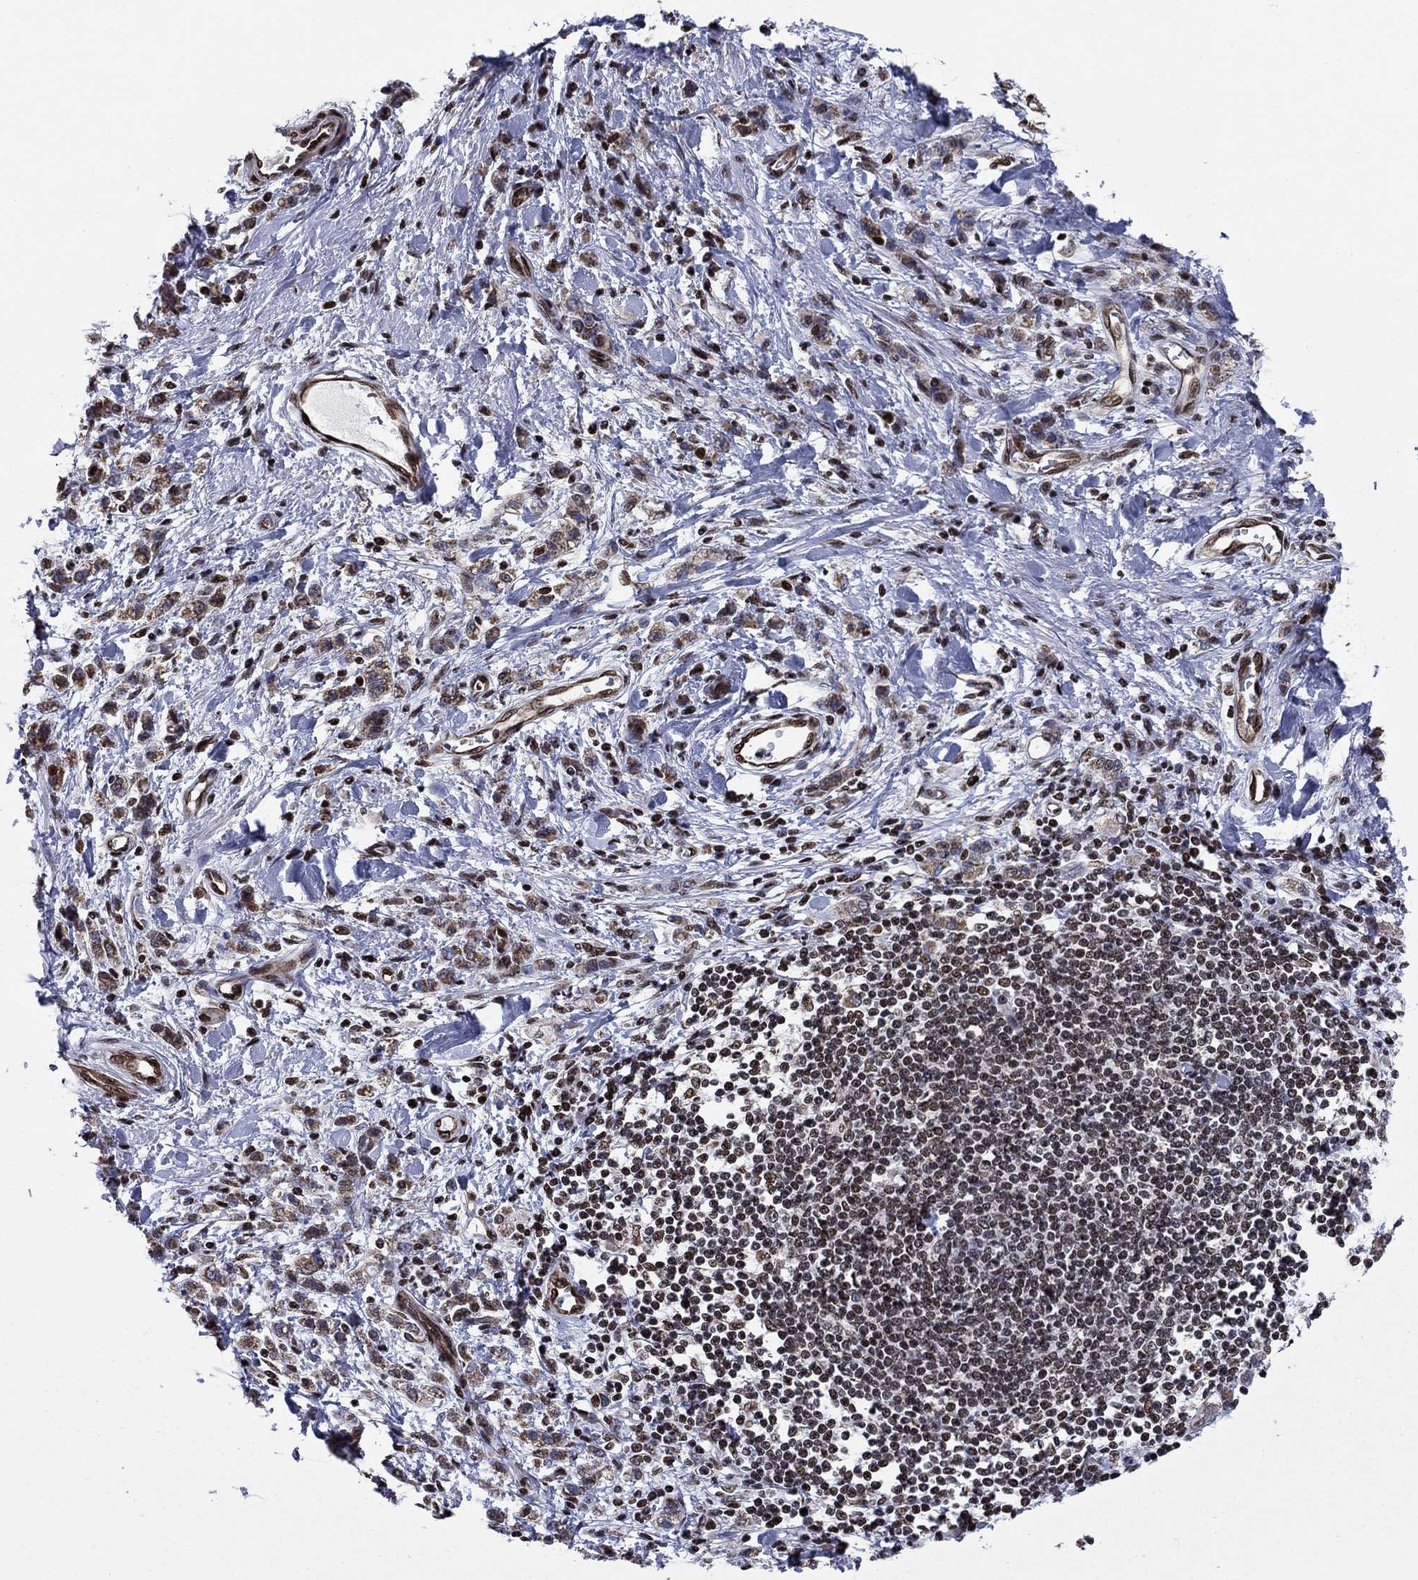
{"staining": {"intensity": "weak", "quantity": ">75%", "location": "cytoplasmic/membranous,nuclear"}, "tissue": "stomach cancer", "cell_type": "Tumor cells", "image_type": "cancer", "snomed": [{"axis": "morphology", "description": "Adenocarcinoma, NOS"}, {"axis": "topography", "description": "Stomach"}], "caption": "A low amount of weak cytoplasmic/membranous and nuclear expression is present in approximately >75% of tumor cells in stomach cancer tissue.", "gene": "N4BP2", "patient": {"sex": "male", "age": 77}}